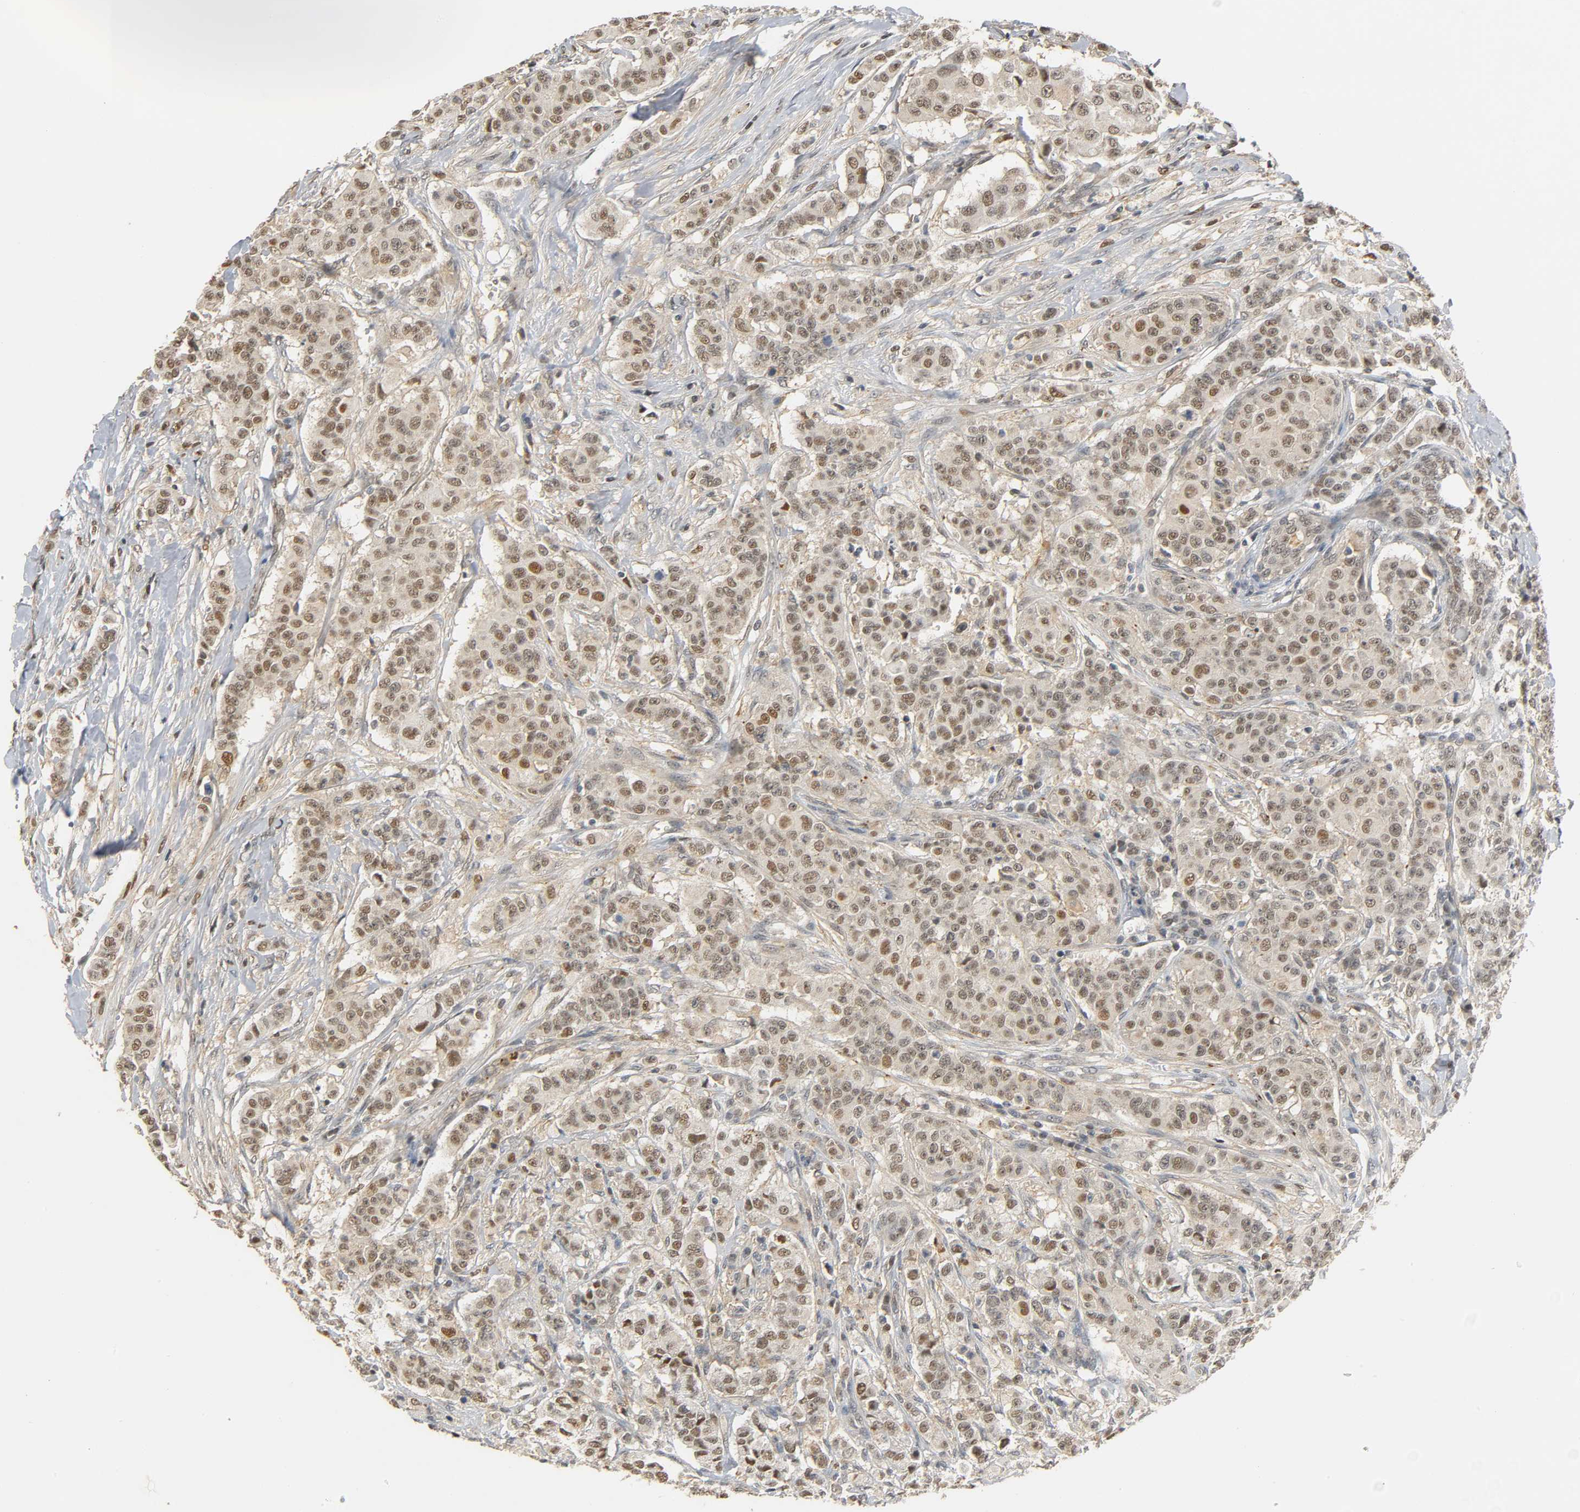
{"staining": {"intensity": "weak", "quantity": ">75%", "location": "nuclear"}, "tissue": "breast cancer", "cell_type": "Tumor cells", "image_type": "cancer", "snomed": [{"axis": "morphology", "description": "Duct carcinoma"}, {"axis": "topography", "description": "Breast"}], "caption": "Invasive ductal carcinoma (breast) stained with a brown dye exhibits weak nuclear positive staining in about >75% of tumor cells.", "gene": "ZFPM2", "patient": {"sex": "female", "age": 40}}